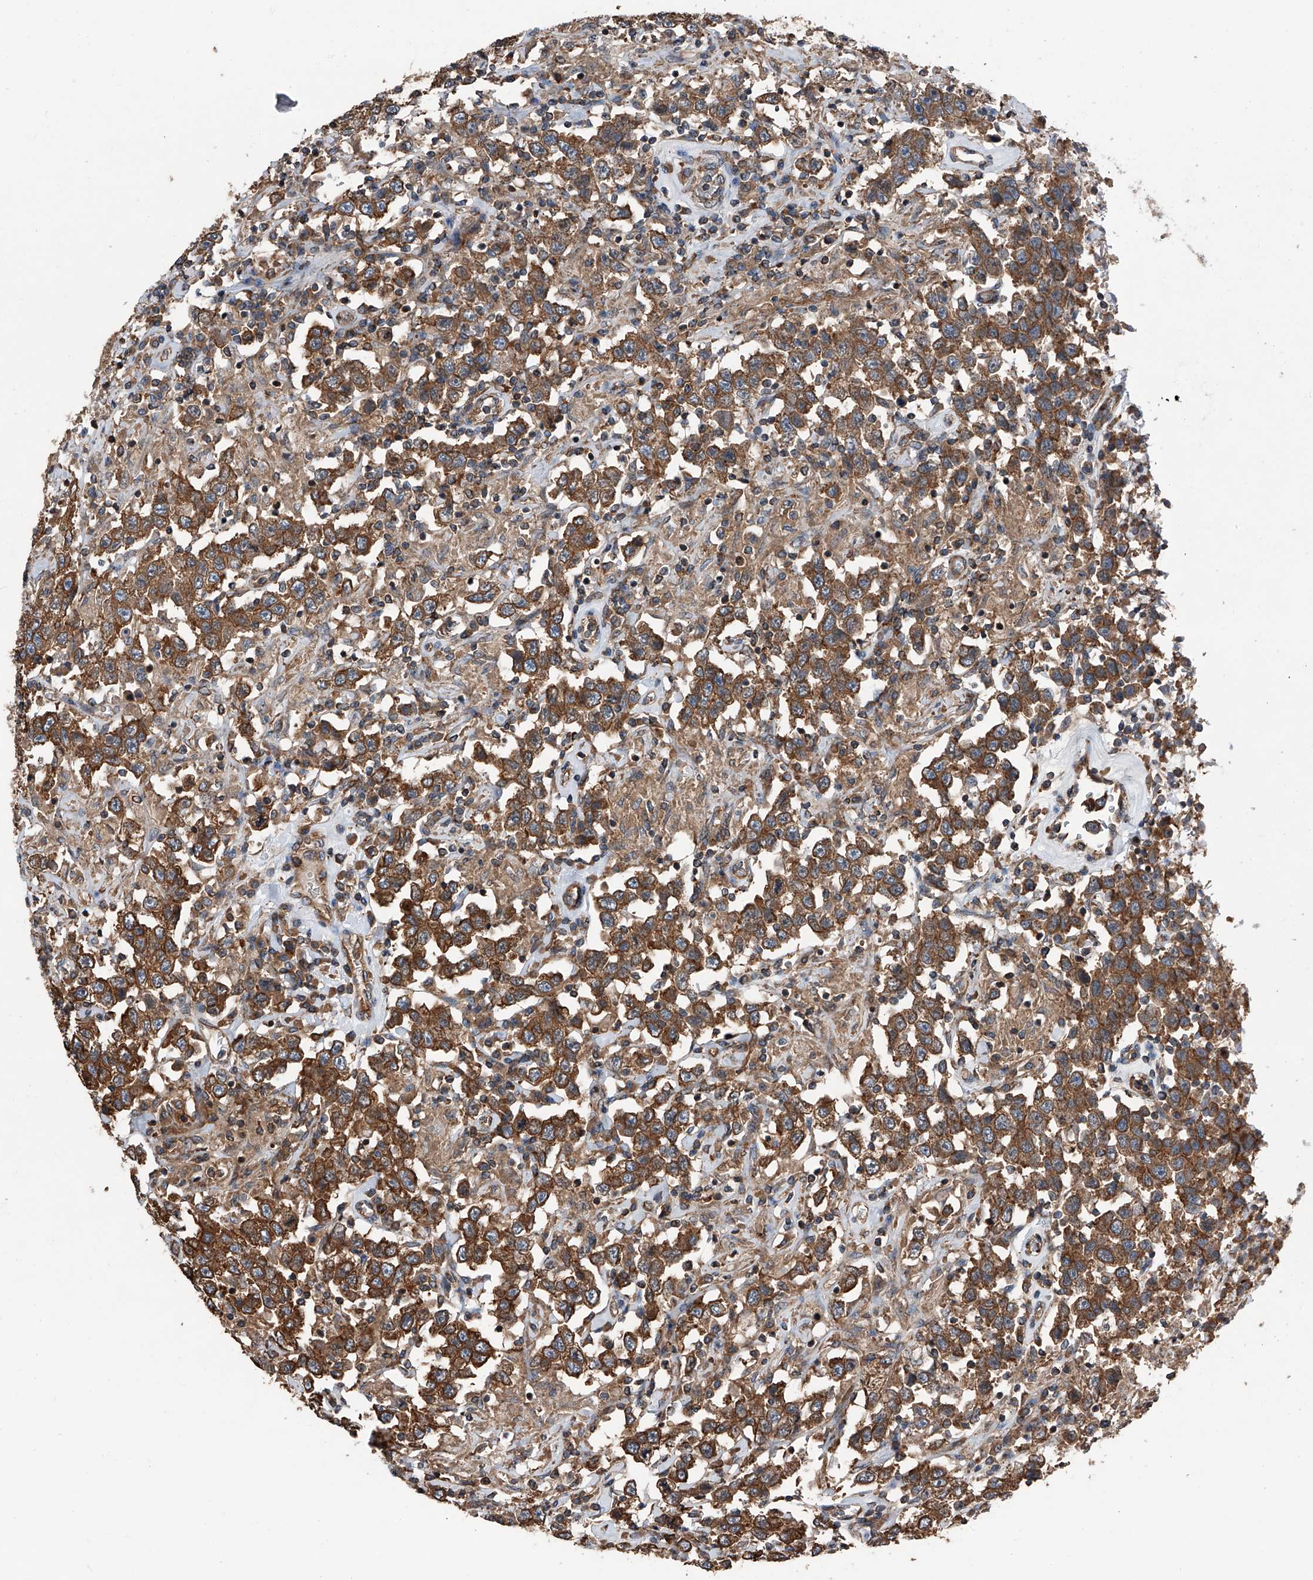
{"staining": {"intensity": "strong", "quantity": ">75%", "location": "cytoplasmic/membranous"}, "tissue": "testis cancer", "cell_type": "Tumor cells", "image_type": "cancer", "snomed": [{"axis": "morphology", "description": "Seminoma, NOS"}, {"axis": "topography", "description": "Testis"}], "caption": "About >75% of tumor cells in testis cancer (seminoma) exhibit strong cytoplasmic/membranous protein expression as visualized by brown immunohistochemical staining.", "gene": "KCNJ2", "patient": {"sex": "male", "age": 41}}